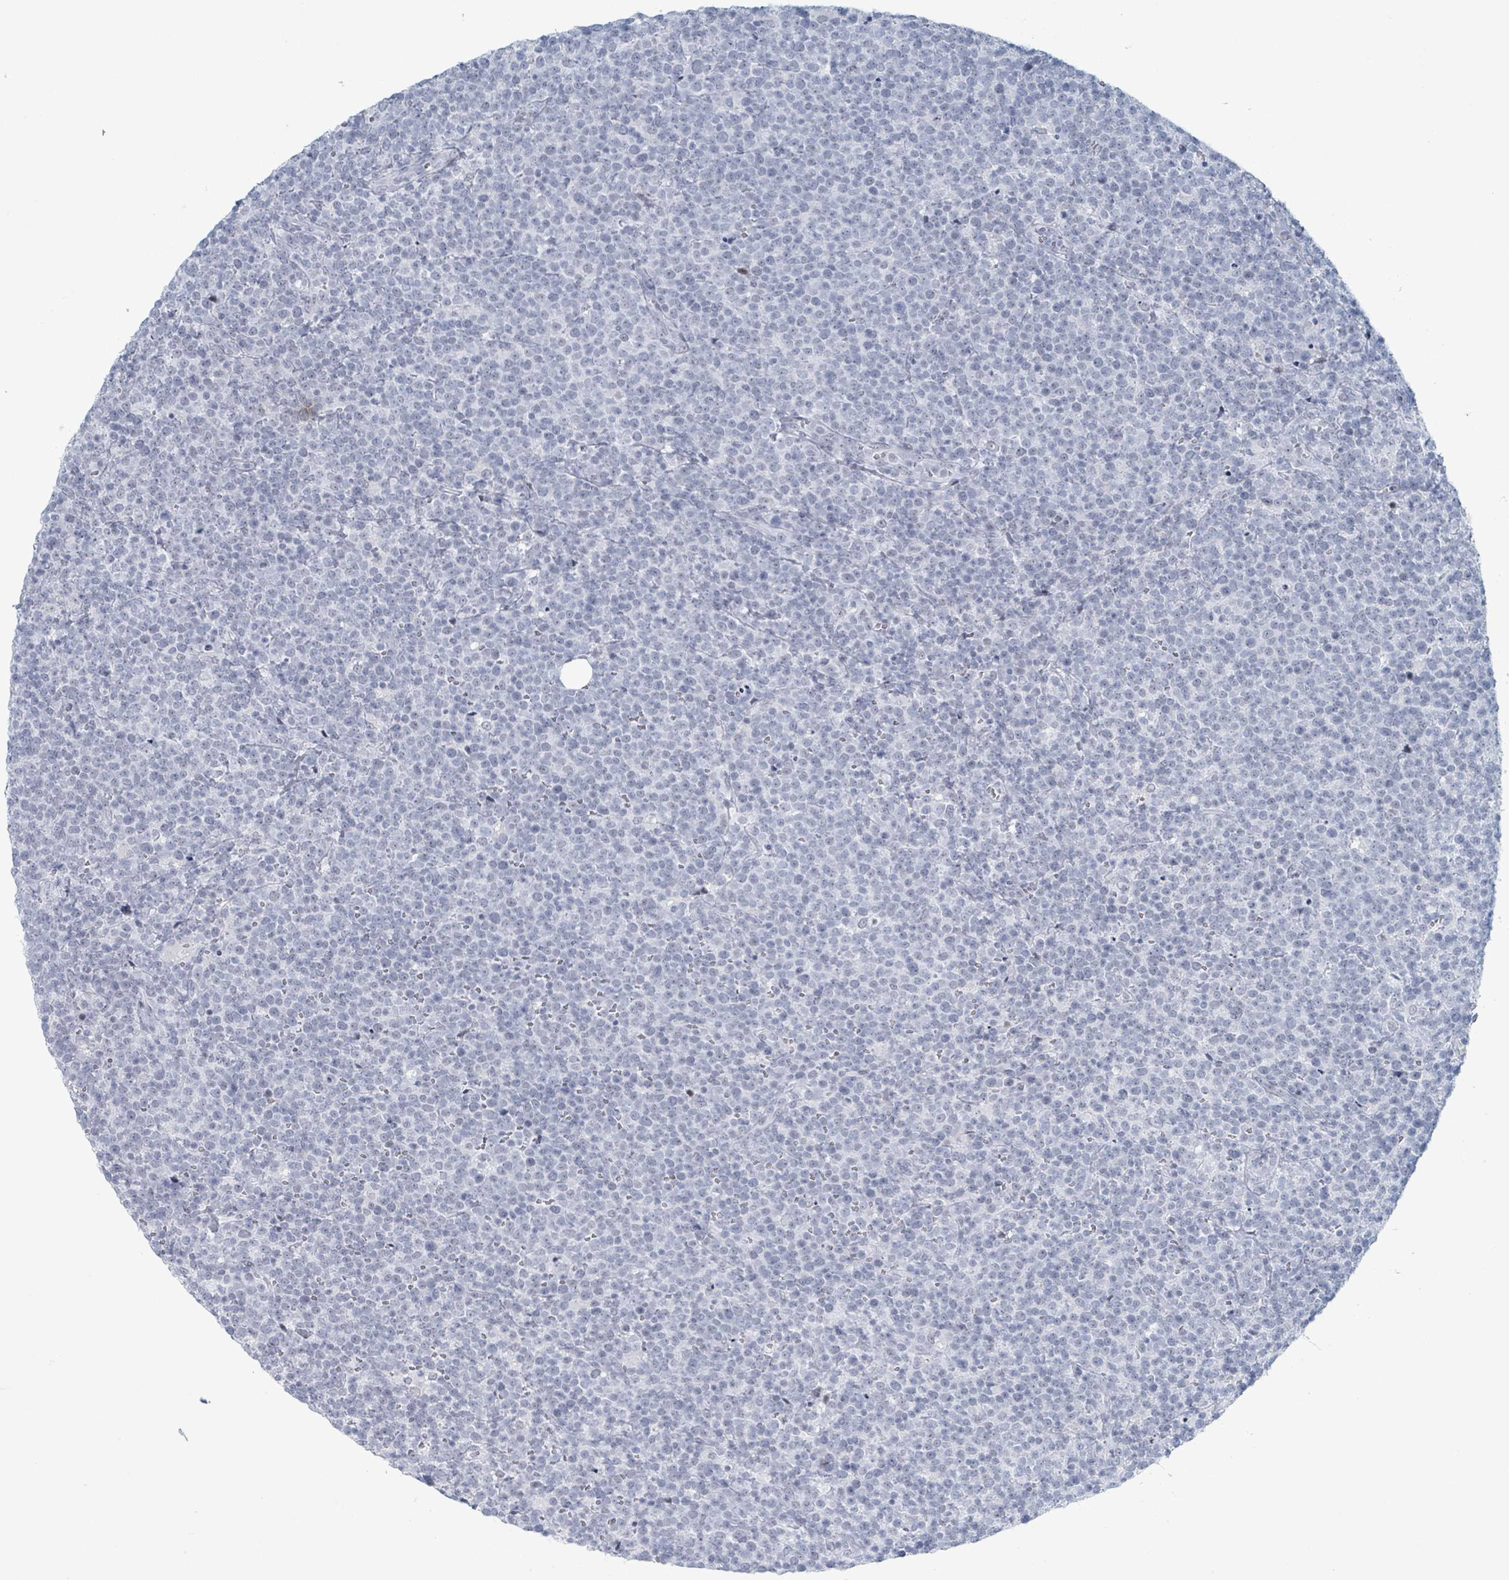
{"staining": {"intensity": "negative", "quantity": "none", "location": "none"}, "tissue": "lymphoma", "cell_type": "Tumor cells", "image_type": "cancer", "snomed": [{"axis": "morphology", "description": "Malignant lymphoma, non-Hodgkin's type, High grade"}, {"axis": "topography", "description": "Lymph node"}], "caption": "A high-resolution micrograph shows immunohistochemistry (IHC) staining of lymphoma, which displays no significant expression in tumor cells. (IHC, brightfield microscopy, high magnification).", "gene": "GPR15LG", "patient": {"sex": "male", "age": 61}}